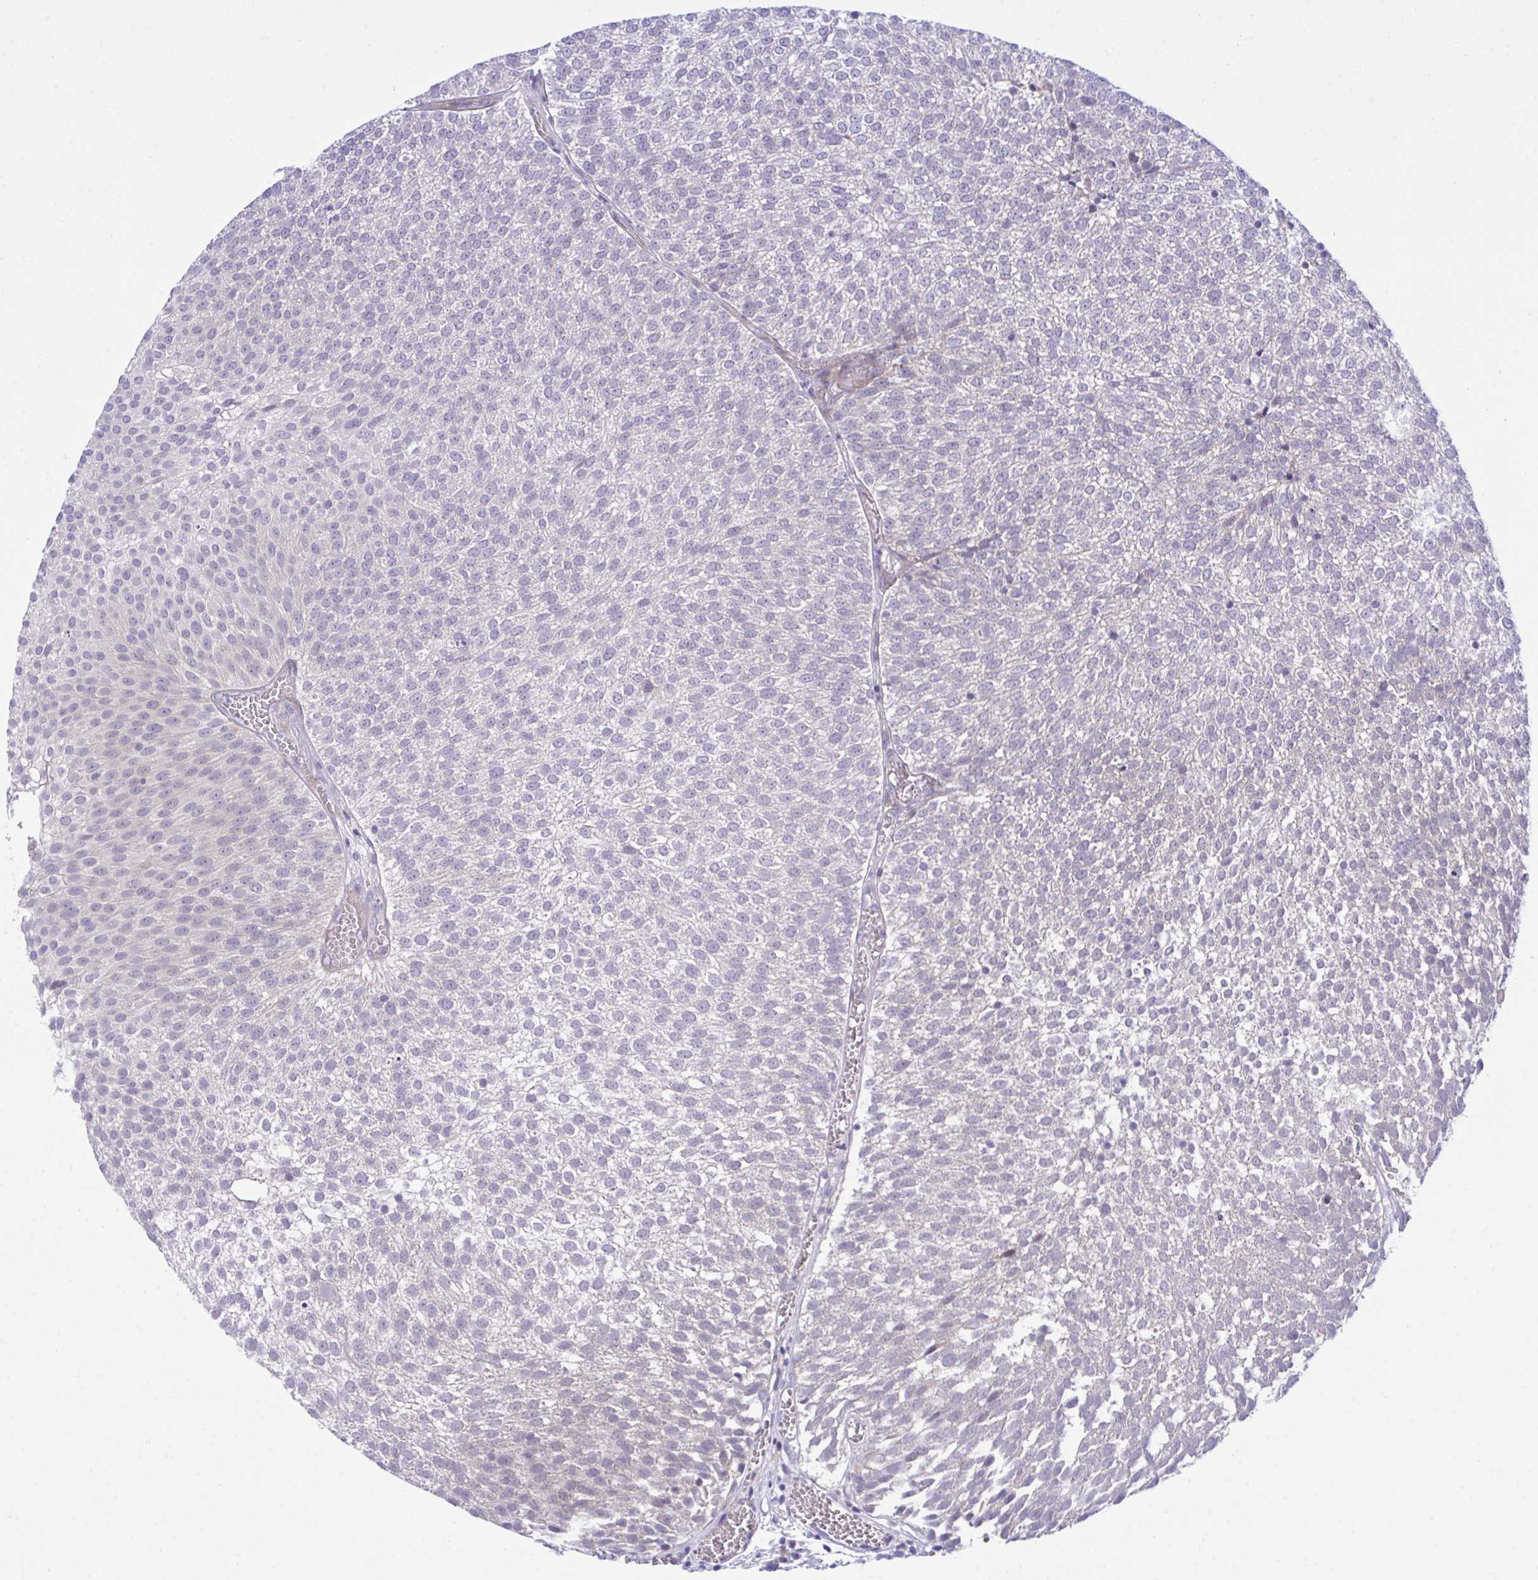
{"staining": {"intensity": "negative", "quantity": "none", "location": "none"}, "tissue": "urothelial cancer", "cell_type": "Tumor cells", "image_type": "cancer", "snomed": [{"axis": "morphology", "description": "Urothelial carcinoma, Low grade"}, {"axis": "topography", "description": "Urinary bladder"}], "caption": "The histopathology image reveals no staining of tumor cells in urothelial carcinoma (low-grade).", "gene": "MED9", "patient": {"sex": "female", "age": 79}}